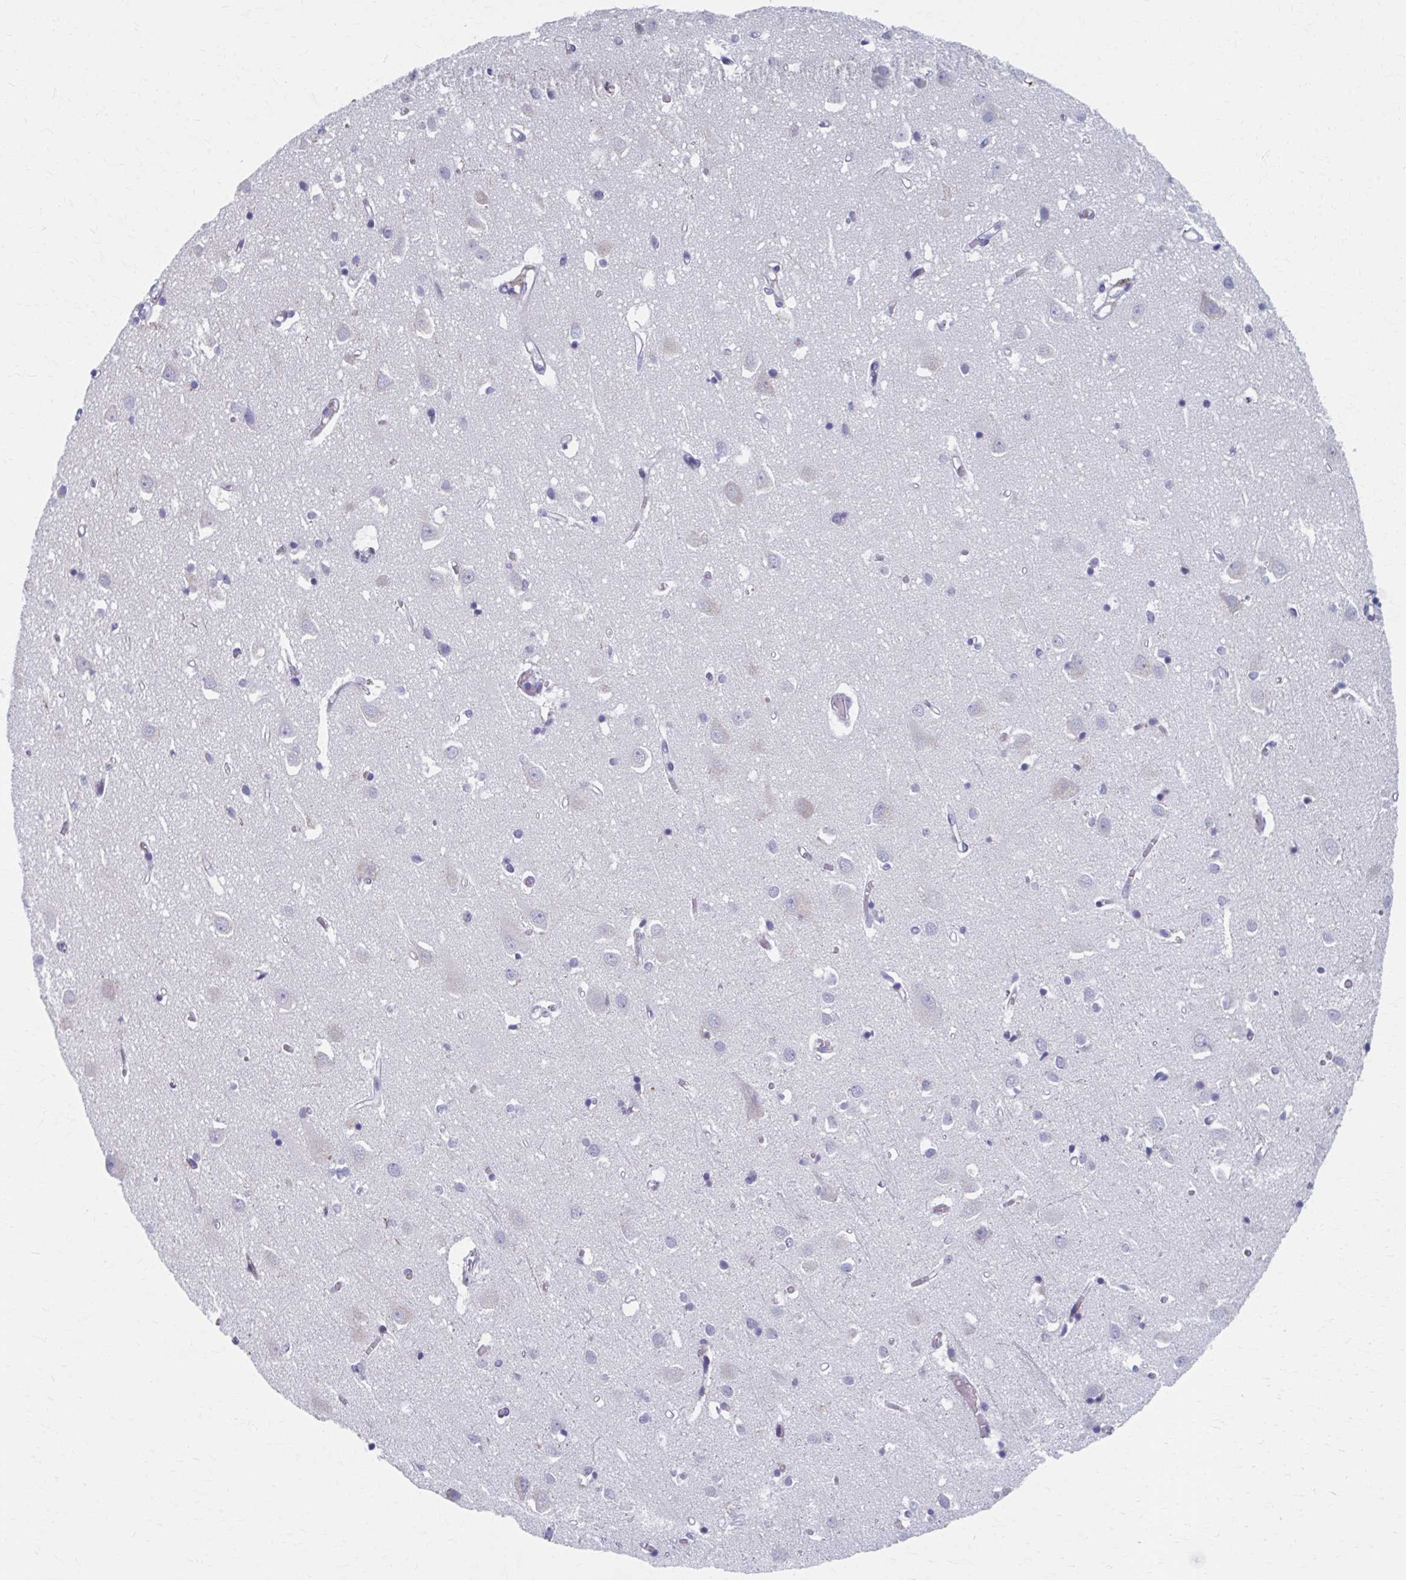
{"staining": {"intensity": "negative", "quantity": "none", "location": "none"}, "tissue": "cerebral cortex", "cell_type": "Endothelial cells", "image_type": "normal", "snomed": [{"axis": "morphology", "description": "Normal tissue, NOS"}, {"axis": "topography", "description": "Cerebral cortex"}], "caption": "High power microscopy photomicrograph of an immunohistochemistry image of unremarkable cerebral cortex, revealing no significant staining in endothelial cells. (DAB (3,3'-diaminobenzidine) immunohistochemistry (IHC), high magnification).", "gene": "ABHD16B", "patient": {"sex": "male", "age": 70}}